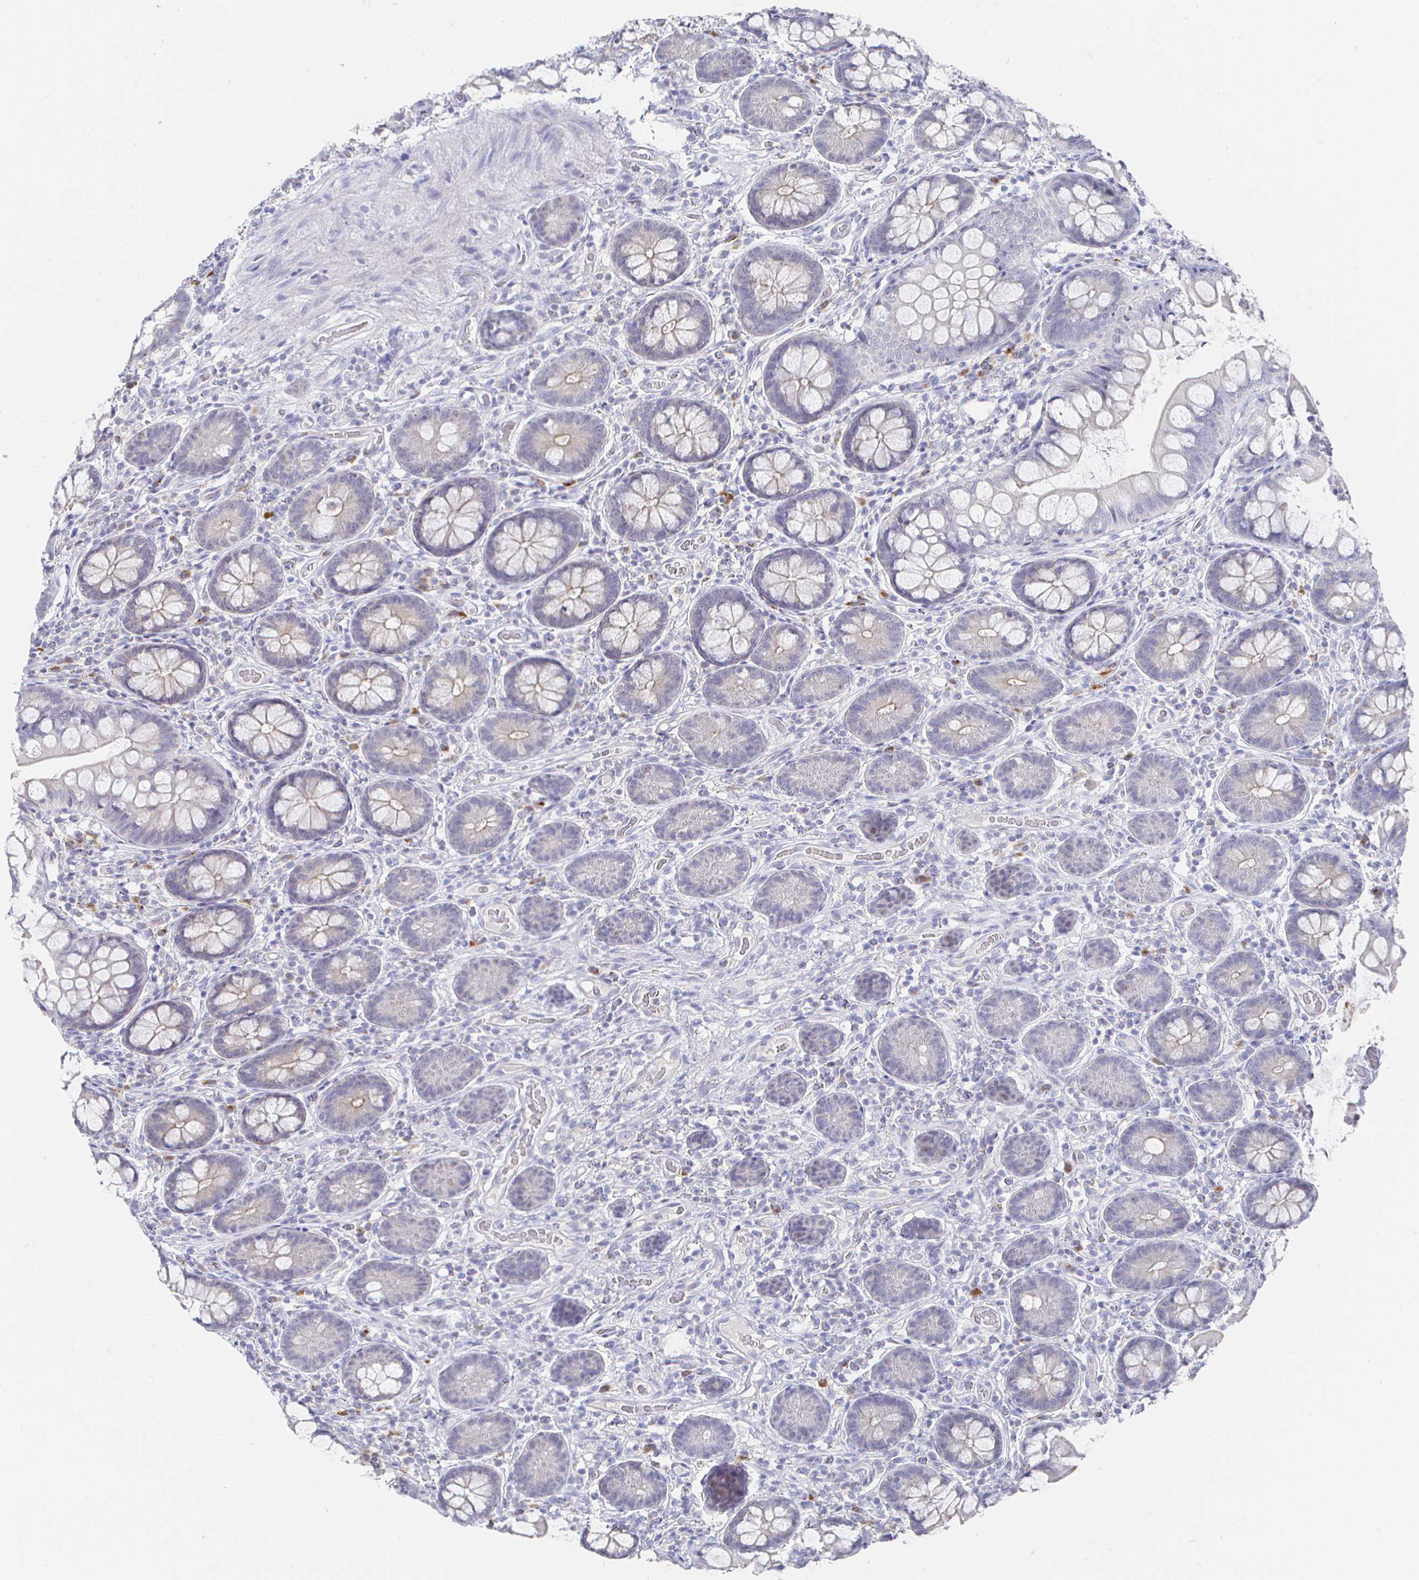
{"staining": {"intensity": "negative", "quantity": "none", "location": "none"}, "tissue": "small intestine", "cell_type": "Glandular cells", "image_type": "normal", "snomed": [{"axis": "morphology", "description": "Normal tissue, NOS"}, {"axis": "topography", "description": "Small intestine"}], "caption": "Human small intestine stained for a protein using IHC displays no expression in glandular cells.", "gene": "LRRC23", "patient": {"sex": "male", "age": 70}}